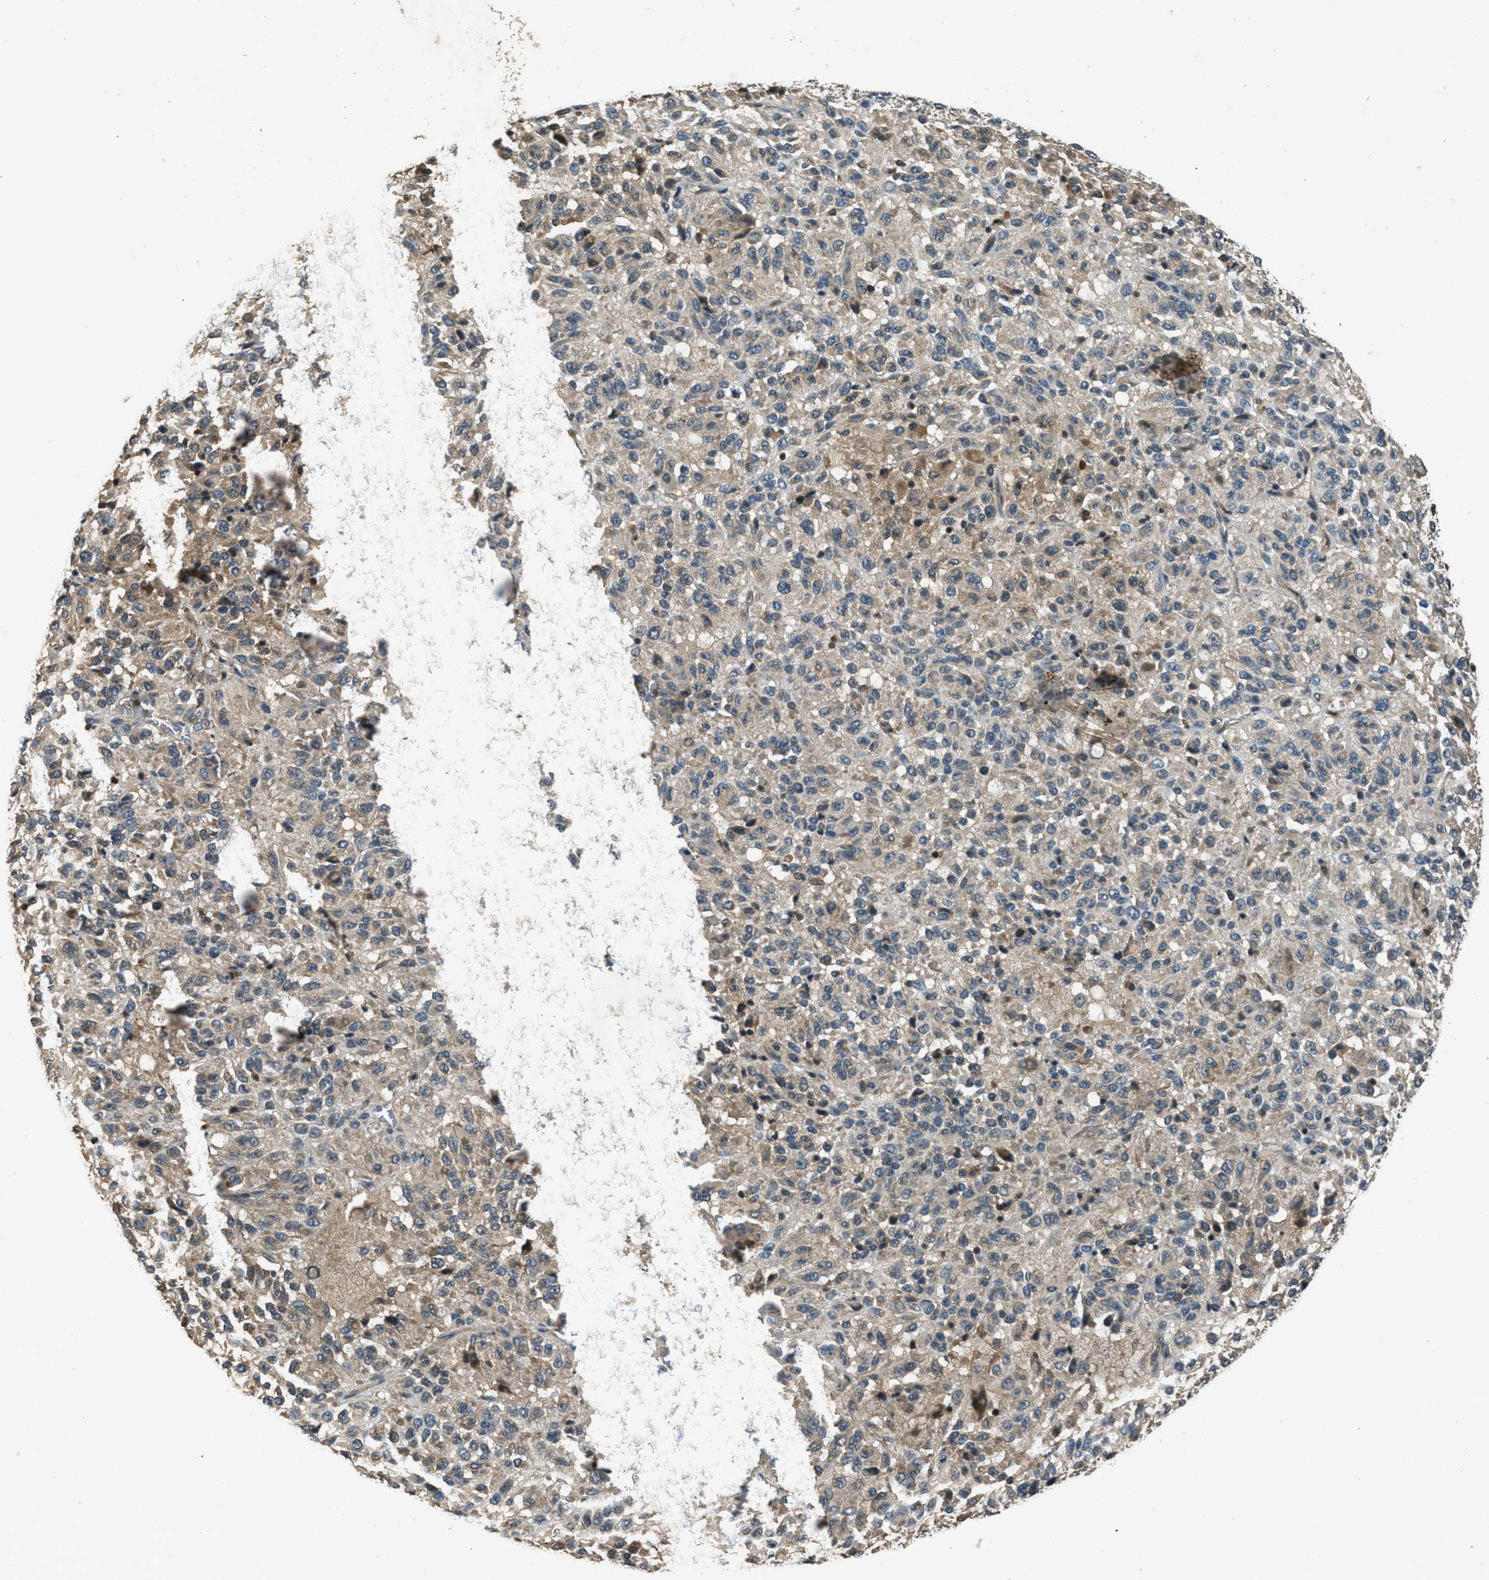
{"staining": {"intensity": "weak", "quantity": "25%-75%", "location": "cytoplasmic/membranous"}, "tissue": "melanoma", "cell_type": "Tumor cells", "image_type": "cancer", "snomed": [{"axis": "morphology", "description": "Malignant melanoma, Metastatic site"}, {"axis": "topography", "description": "Lung"}], "caption": "Weak cytoplasmic/membranous positivity is identified in about 25%-75% of tumor cells in malignant melanoma (metastatic site). Ihc stains the protein in brown and the nuclei are stained blue.", "gene": "DUSP6", "patient": {"sex": "male", "age": 64}}